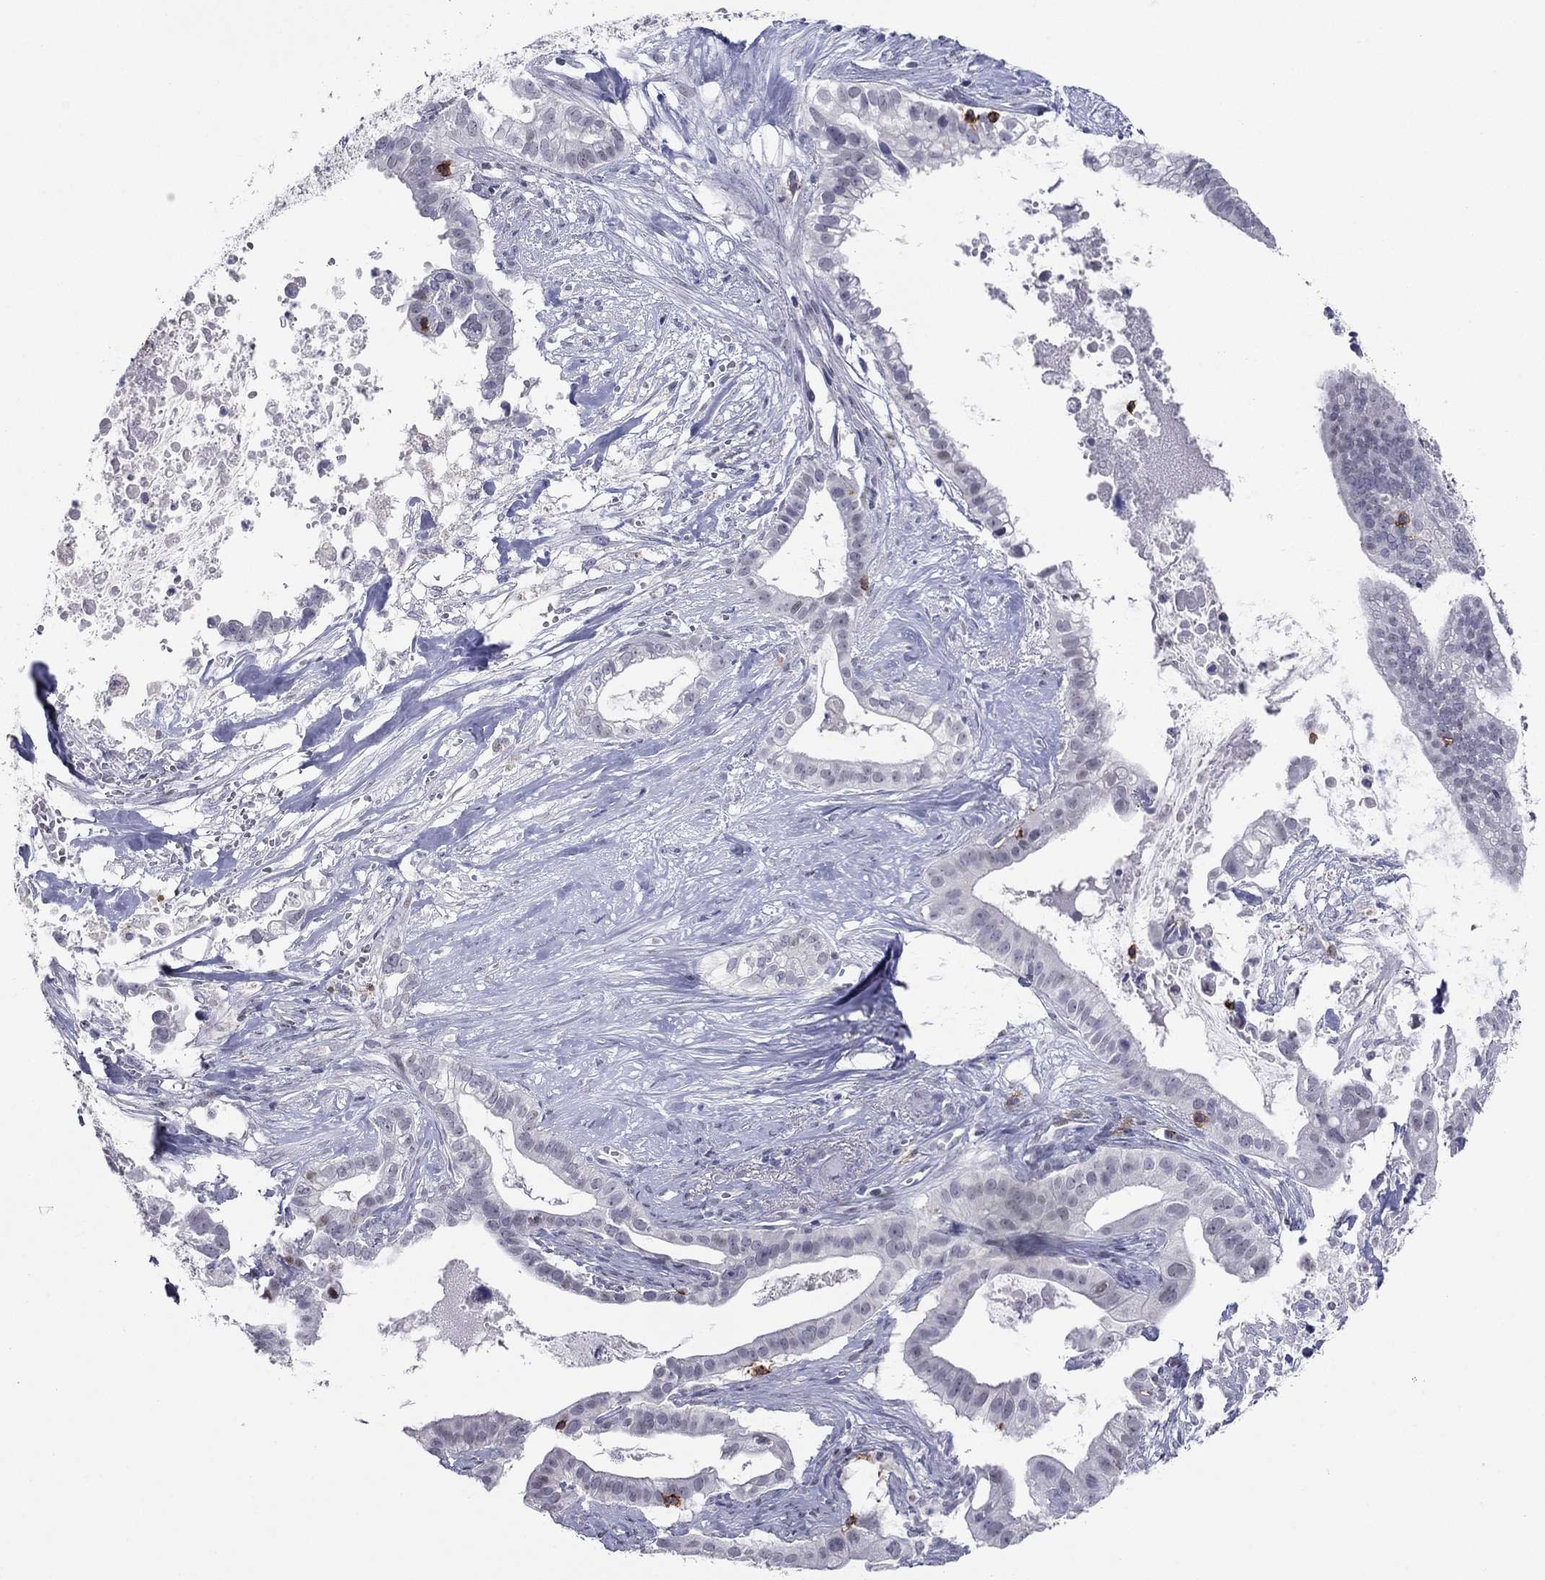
{"staining": {"intensity": "negative", "quantity": "none", "location": "none"}, "tissue": "pancreatic cancer", "cell_type": "Tumor cells", "image_type": "cancer", "snomed": [{"axis": "morphology", "description": "Adenocarcinoma, NOS"}, {"axis": "topography", "description": "Pancreas"}], "caption": "Pancreatic adenocarcinoma was stained to show a protein in brown. There is no significant staining in tumor cells.", "gene": "ITGAE", "patient": {"sex": "male", "age": 61}}